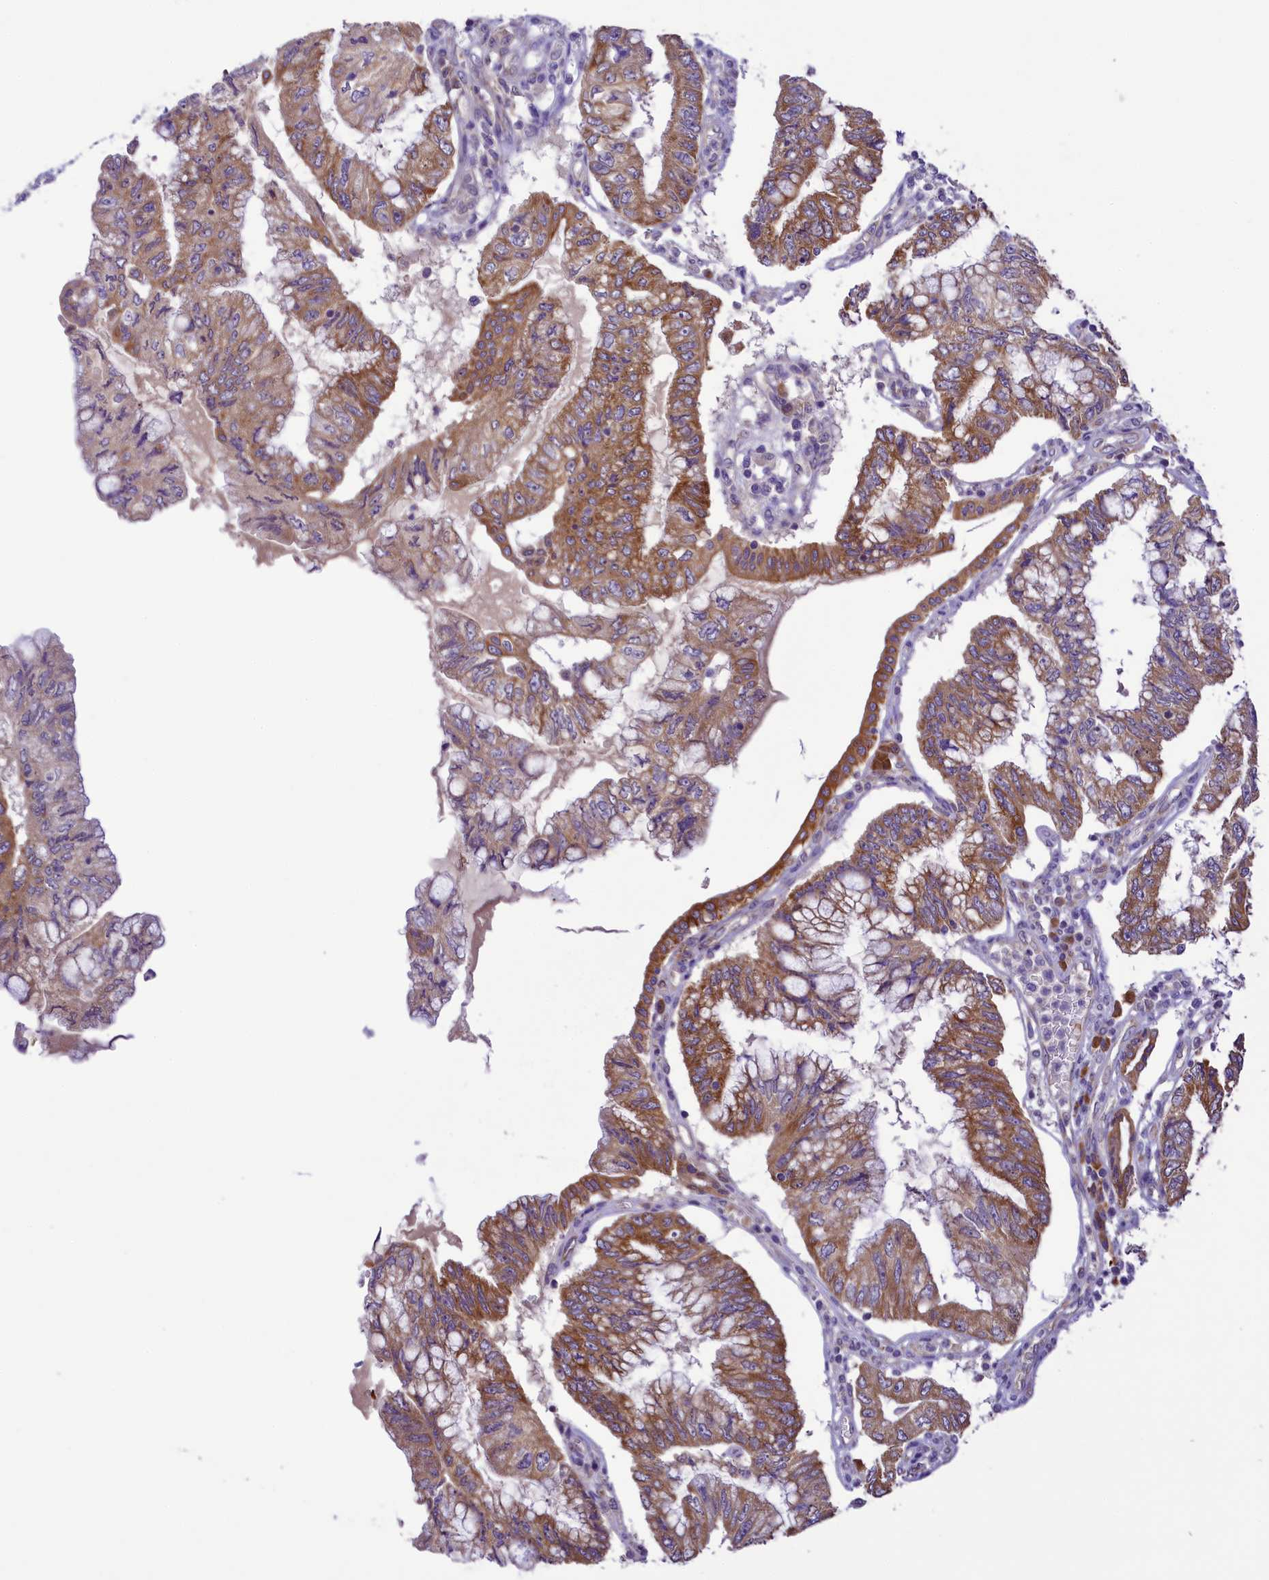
{"staining": {"intensity": "moderate", "quantity": ">75%", "location": "cytoplasmic/membranous"}, "tissue": "pancreatic cancer", "cell_type": "Tumor cells", "image_type": "cancer", "snomed": [{"axis": "morphology", "description": "Adenocarcinoma, NOS"}, {"axis": "topography", "description": "Pancreas"}], "caption": "Tumor cells demonstrate medium levels of moderate cytoplasmic/membranous staining in approximately >75% of cells in pancreatic cancer.", "gene": "LARP4", "patient": {"sex": "female", "age": 73}}